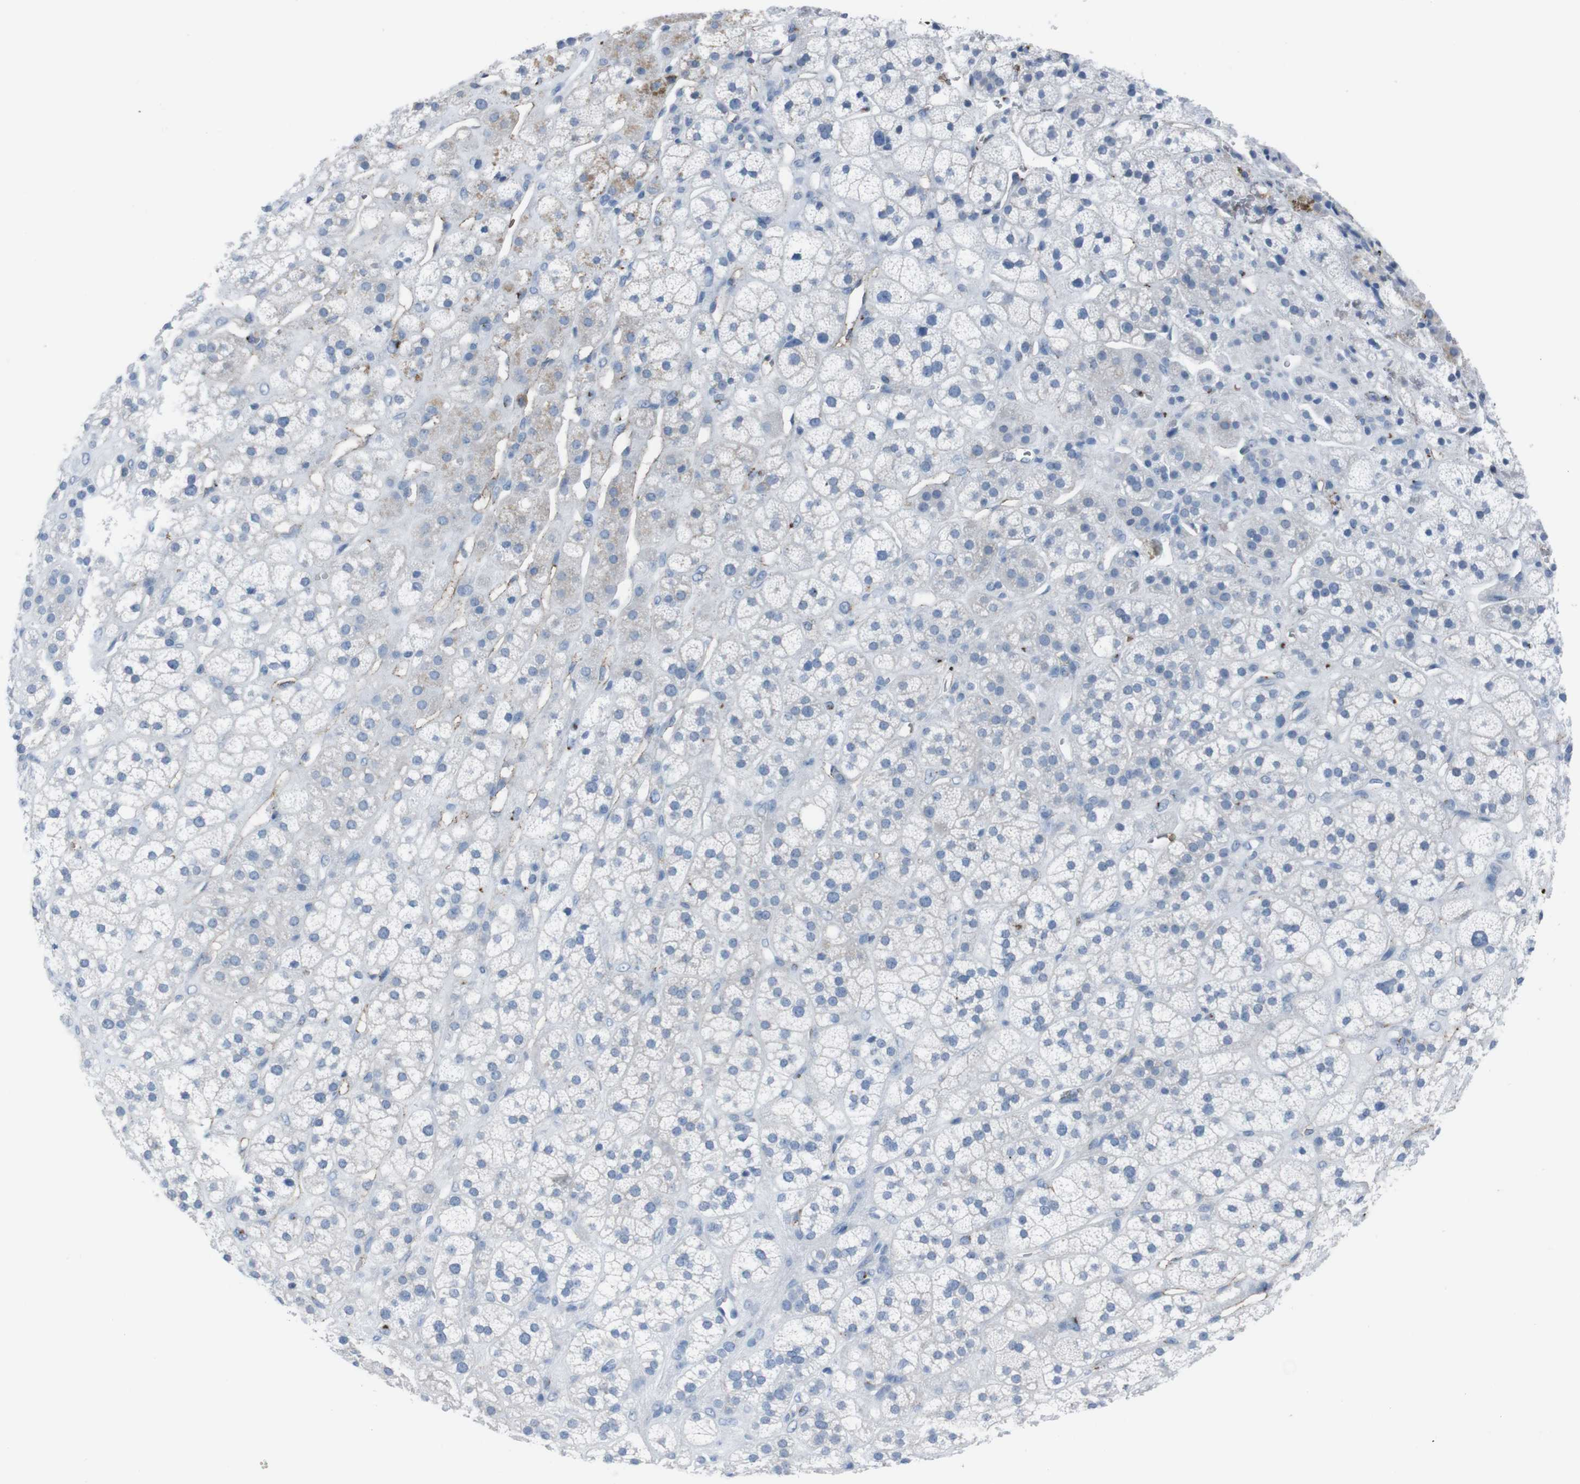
{"staining": {"intensity": "weak", "quantity": "<25%", "location": "cytoplasmic/membranous"}, "tissue": "adrenal gland", "cell_type": "Glandular cells", "image_type": "normal", "snomed": [{"axis": "morphology", "description": "Normal tissue, NOS"}, {"axis": "topography", "description": "Adrenal gland"}], "caption": "A photomicrograph of adrenal gland stained for a protein reveals no brown staining in glandular cells.", "gene": "ST6GAL1", "patient": {"sex": "male", "age": 56}}